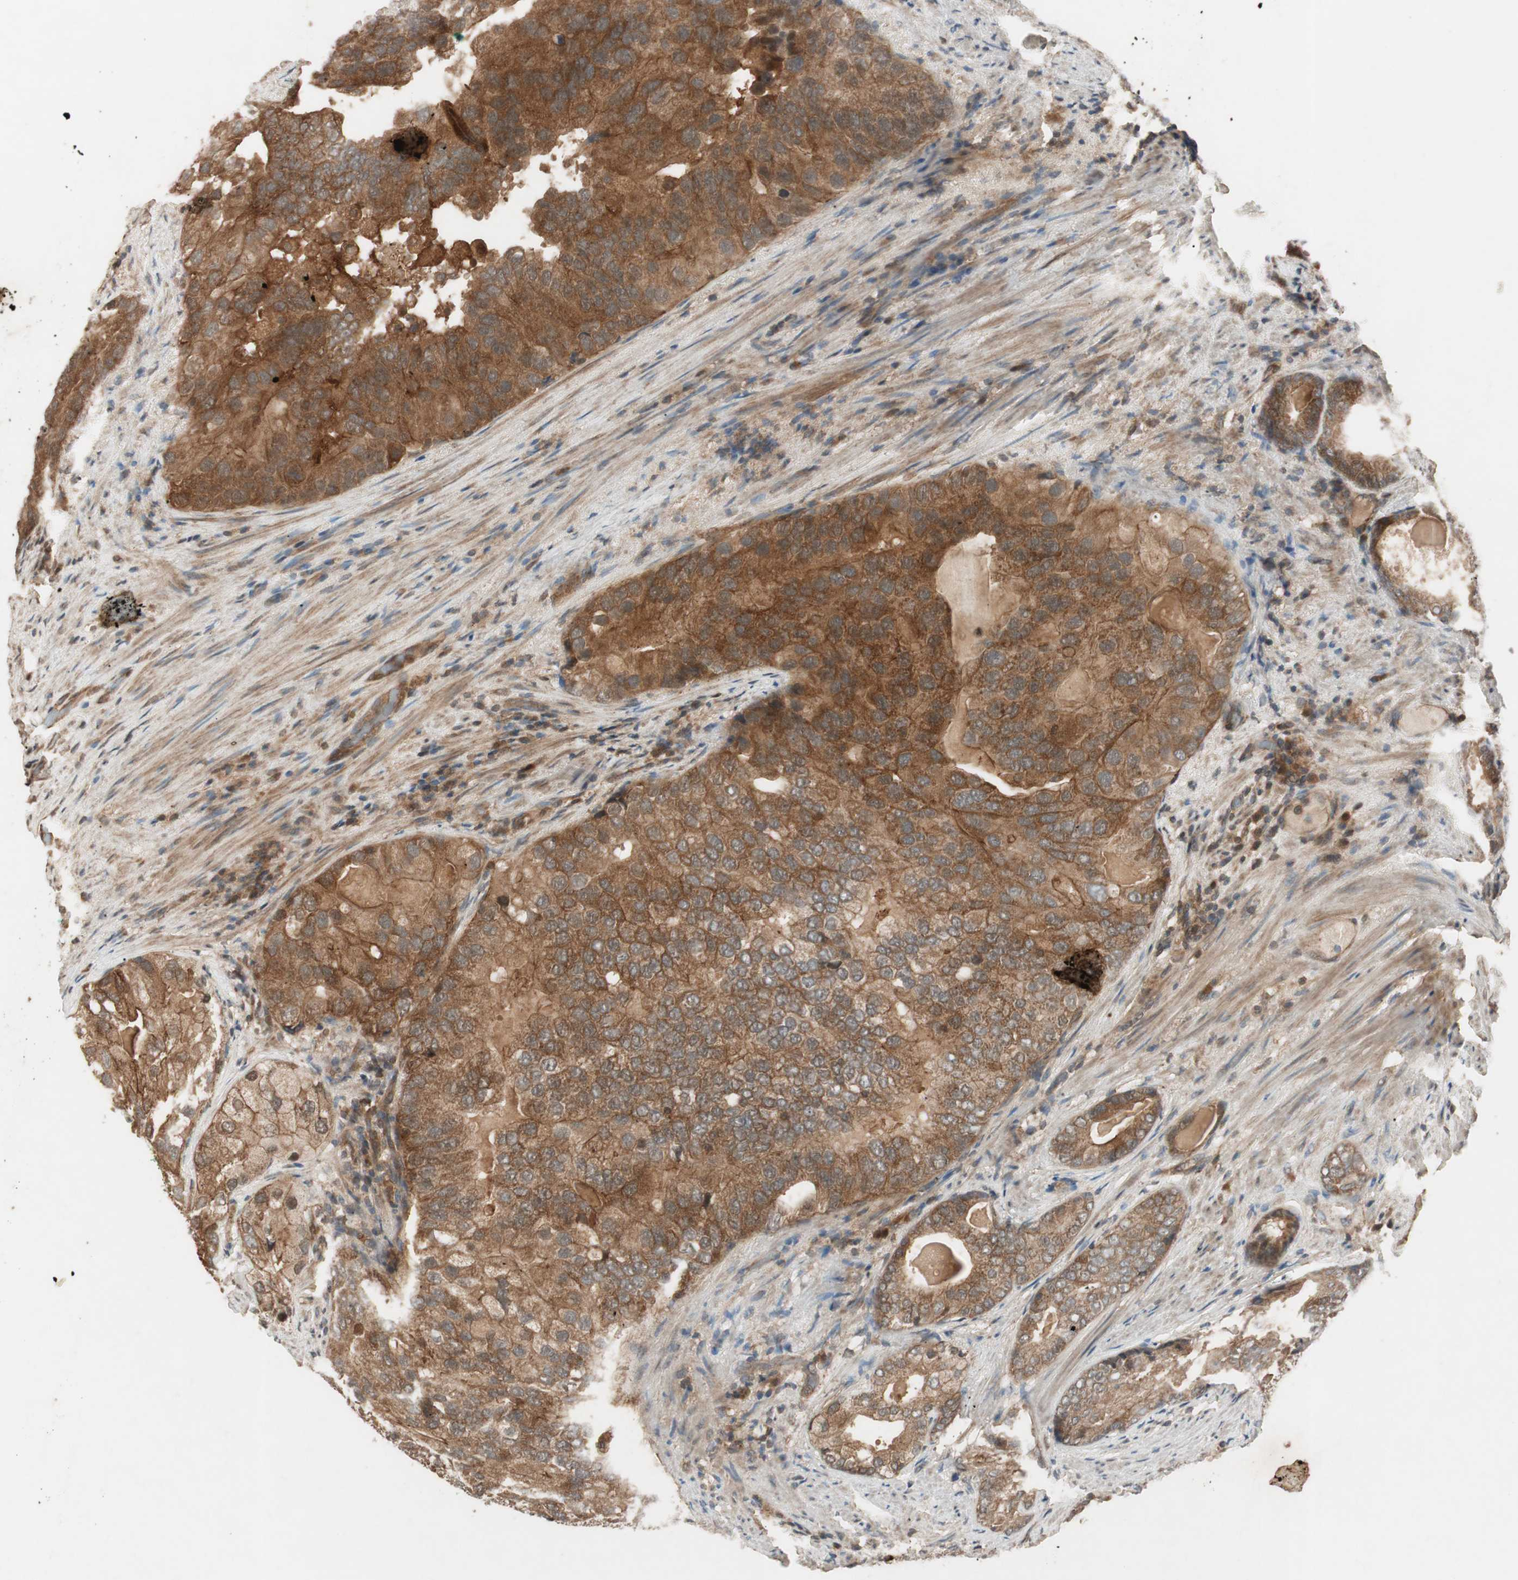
{"staining": {"intensity": "moderate", "quantity": ">75%", "location": "cytoplasmic/membranous"}, "tissue": "prostate cancer", "cell_type": "Tumor cells", "image_type": "cancer", "snomed": [{"axis": "morphology", "description": "Adenocarcinoma, High grade"}, {"axis": "topography", "description": "Prostate"}], "caption": "Immunohistochemical staining of human high-grade adenocarcinoma (prostate) displays medium levels of moderate cytoplasmic/membranous protein positivity in about >75% of tumor cells.", "gene": "EPHA8", "patient": {"sex": "male", "age": 66}}